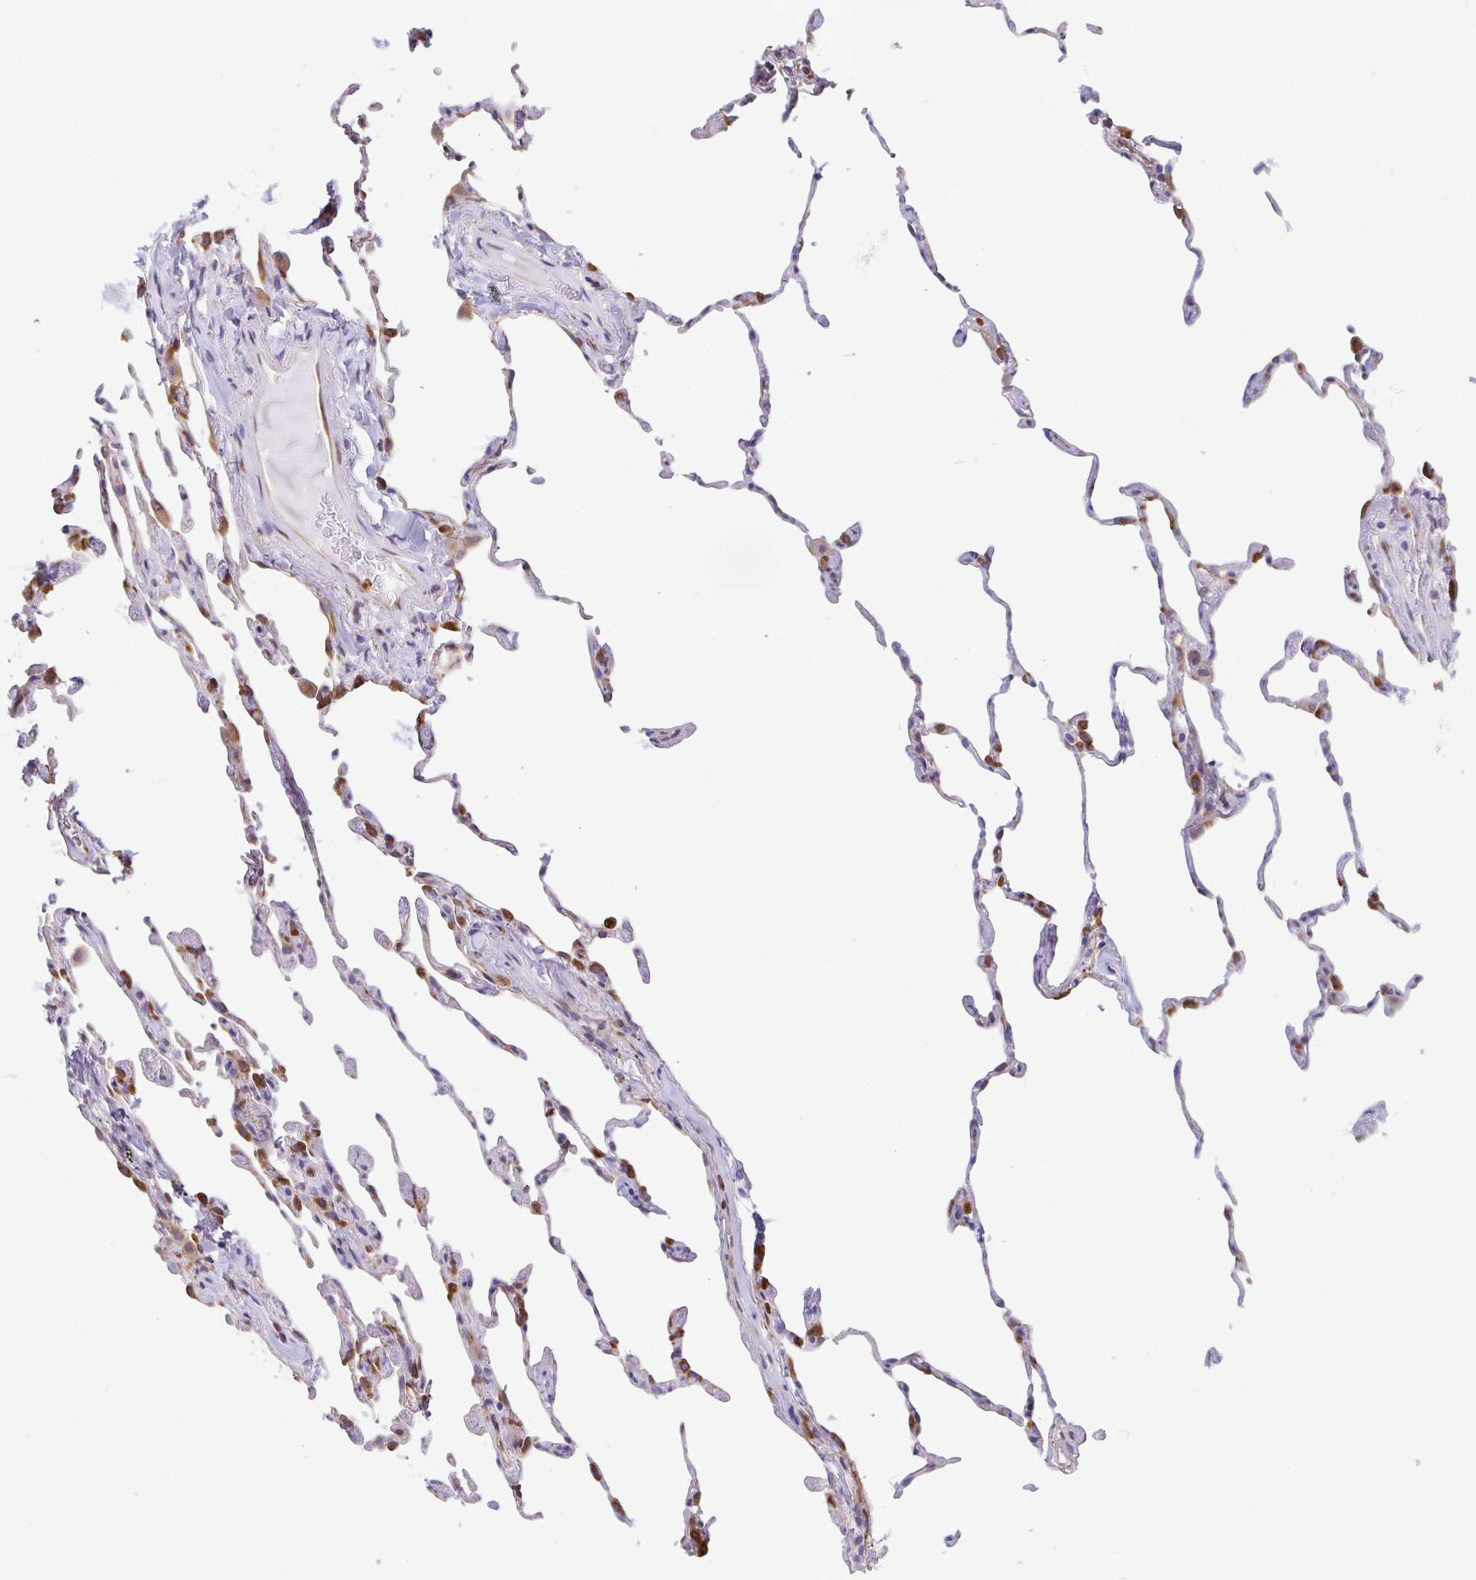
{"staining": {"intensity": "moderate", "quantity": "25%-75%", "location": "cytoplasmic/membranous"}, "tissue": "lung", "cell_type": "Alveolar cells", "image_type": "normal", "snomed": [{"axis": "morphology", "description": "Normal tissue, NOS"}, {"axis": "topography", "description": "Lung"}], "caption": "Protein expression analysis of unremarkable human lung reveals moderate cytoplasmic/membranous staining in approximately 25%-75% of alveolar cells. (DAB = brown stain, brightfield microscopy at high magnification).", "gene": "TP53I11", "patient": {"sex": "female", "age": 57}}